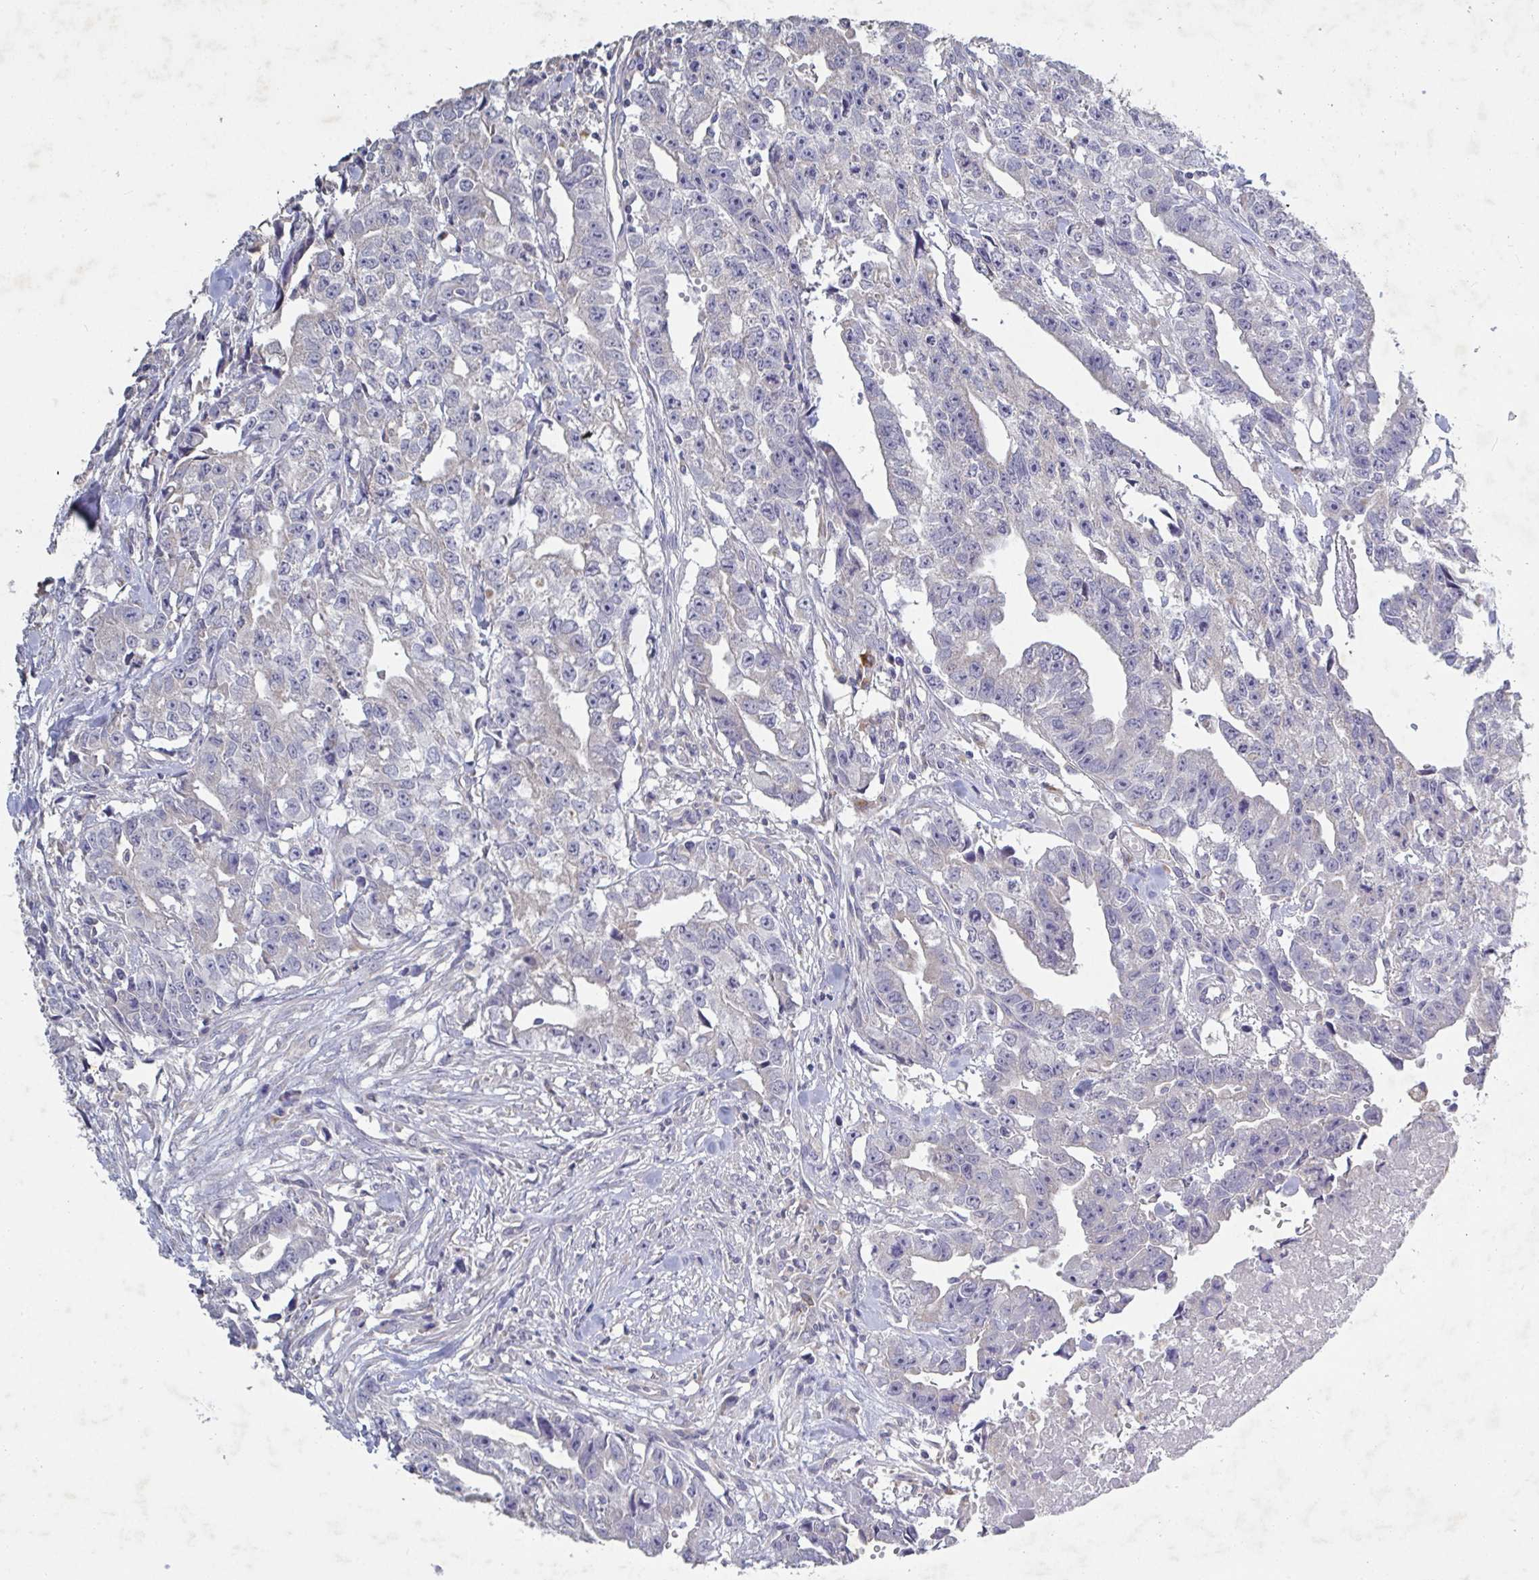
{"staining": {"intensity": "negative", "quantity": "none", "location": "none"}, "tissue": "testis cancer", "cell_type": "Tumor cells", "image_type": "cancer", "snomed": [{"axis": "morphology", "description": "Carcinoma, Embryonal, NOS"}, {"axis": "morphology", "description": "Teratoma, malignant, NOS"}, {"axis": "topography", "description": "Testis"}], "caption": "The immunohistochemistry micrograph has no significant positivity in tumor cells of testis cancer (malignant teratoma) tissue. (DAB immunohistochemistry with hematoxylin counter stain).", "gene": "GALNT13", "patient": {"sex": "male", "age": 24}}